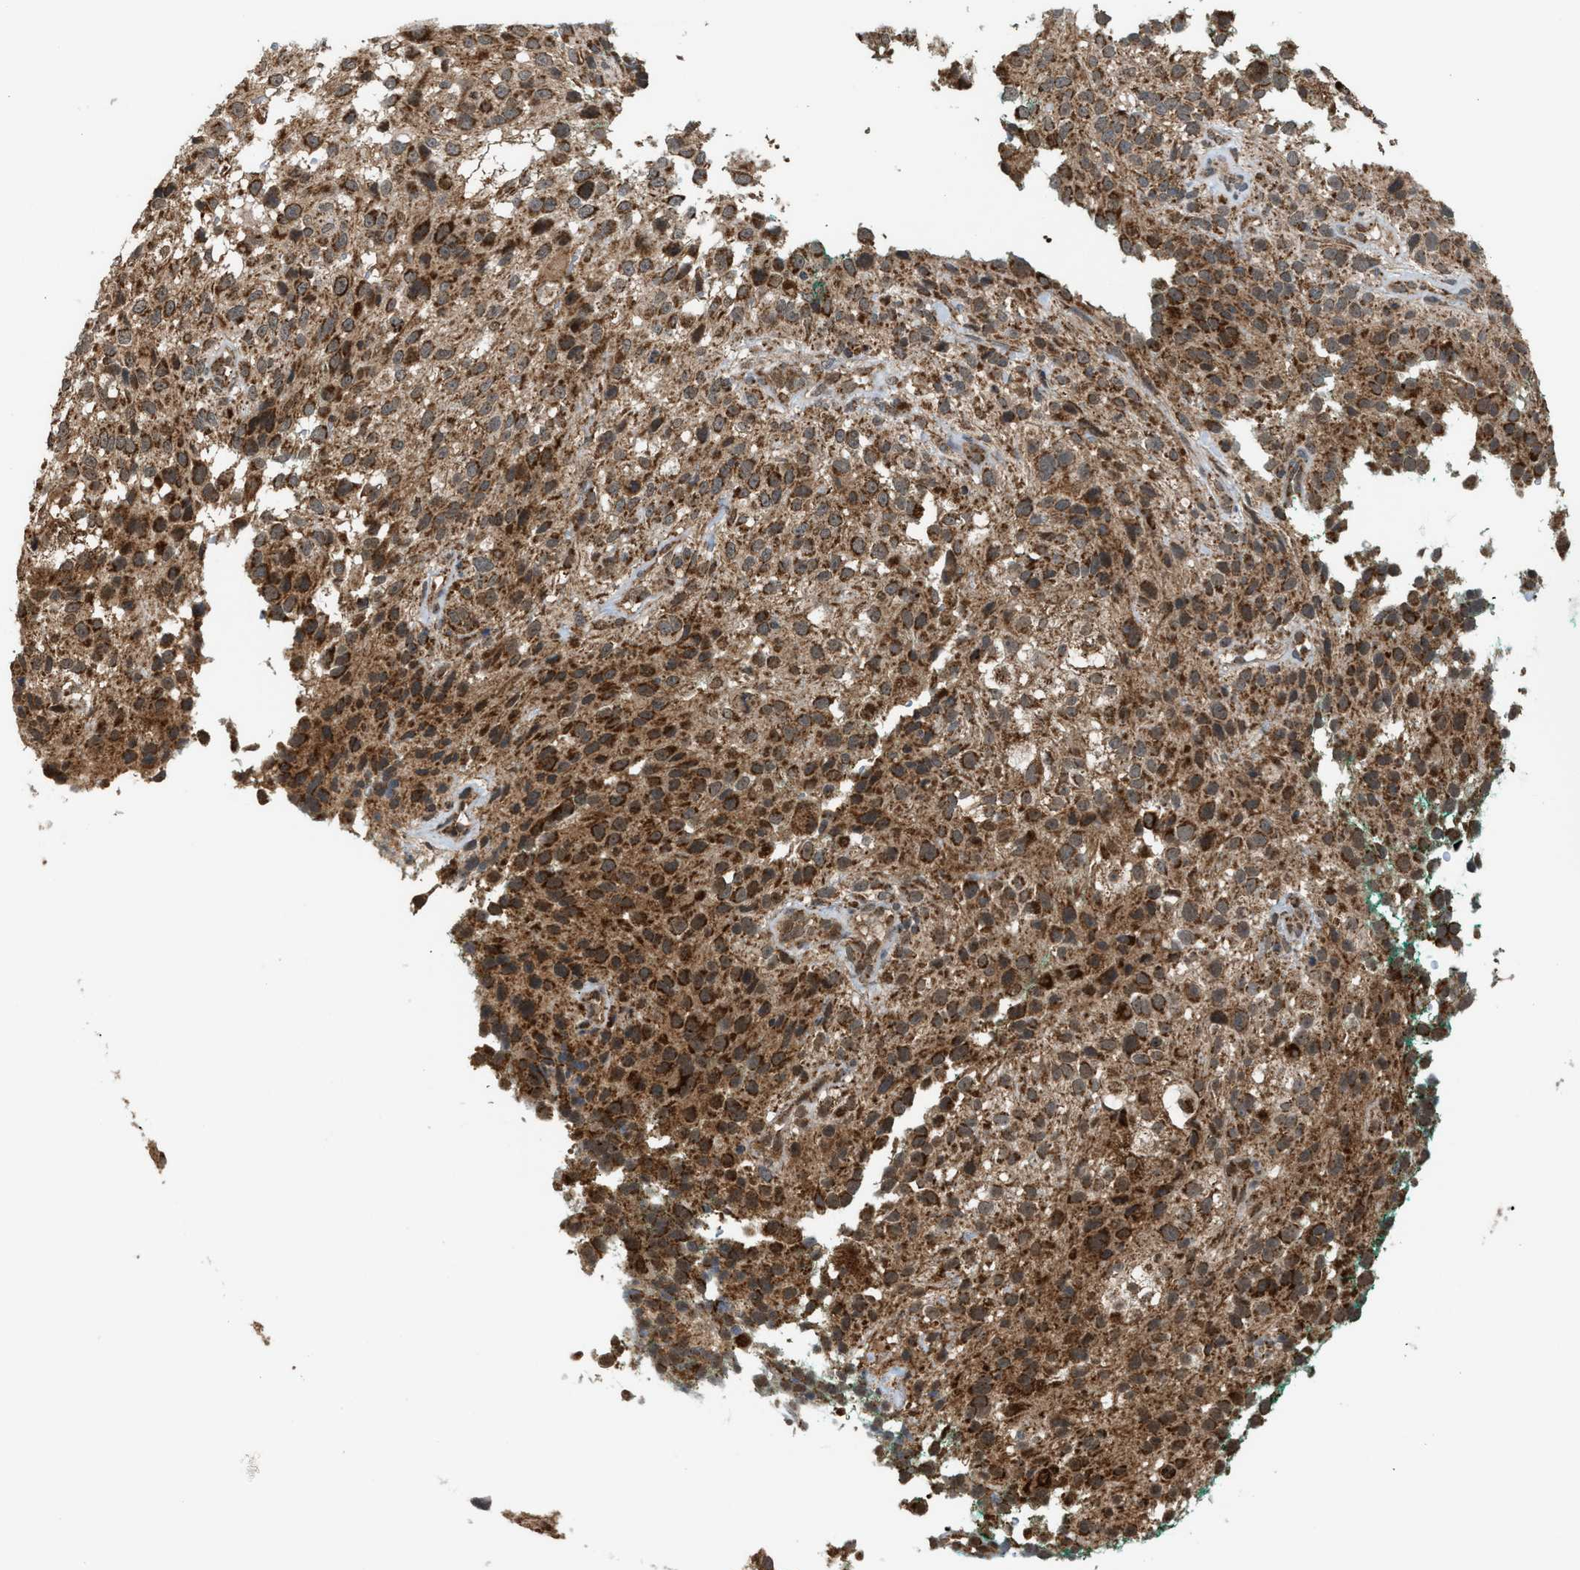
{"staining": {"intensity": "moderate", "quantity": ">75%", "location": "cytoplasmic/membranous"}, "tissue": "melanoma", "cell_type": "Tumor cells", "image_type": "cancer", "snomed": [{"axis": "morphology", "description": "Necrosis, NOS"}, {"axis": "morphology", "description": "Malignant melanoma, NOS"}, {"axis": "topography", "description": "Skin"}], "caption": "Protein staining reveals moderate cytoplasmic/membranous positivity in approximately >75% of tumor cells in malignant melanoma.", "gene": "SGSM2", "patient": {"sex": "female", "age": 87}}